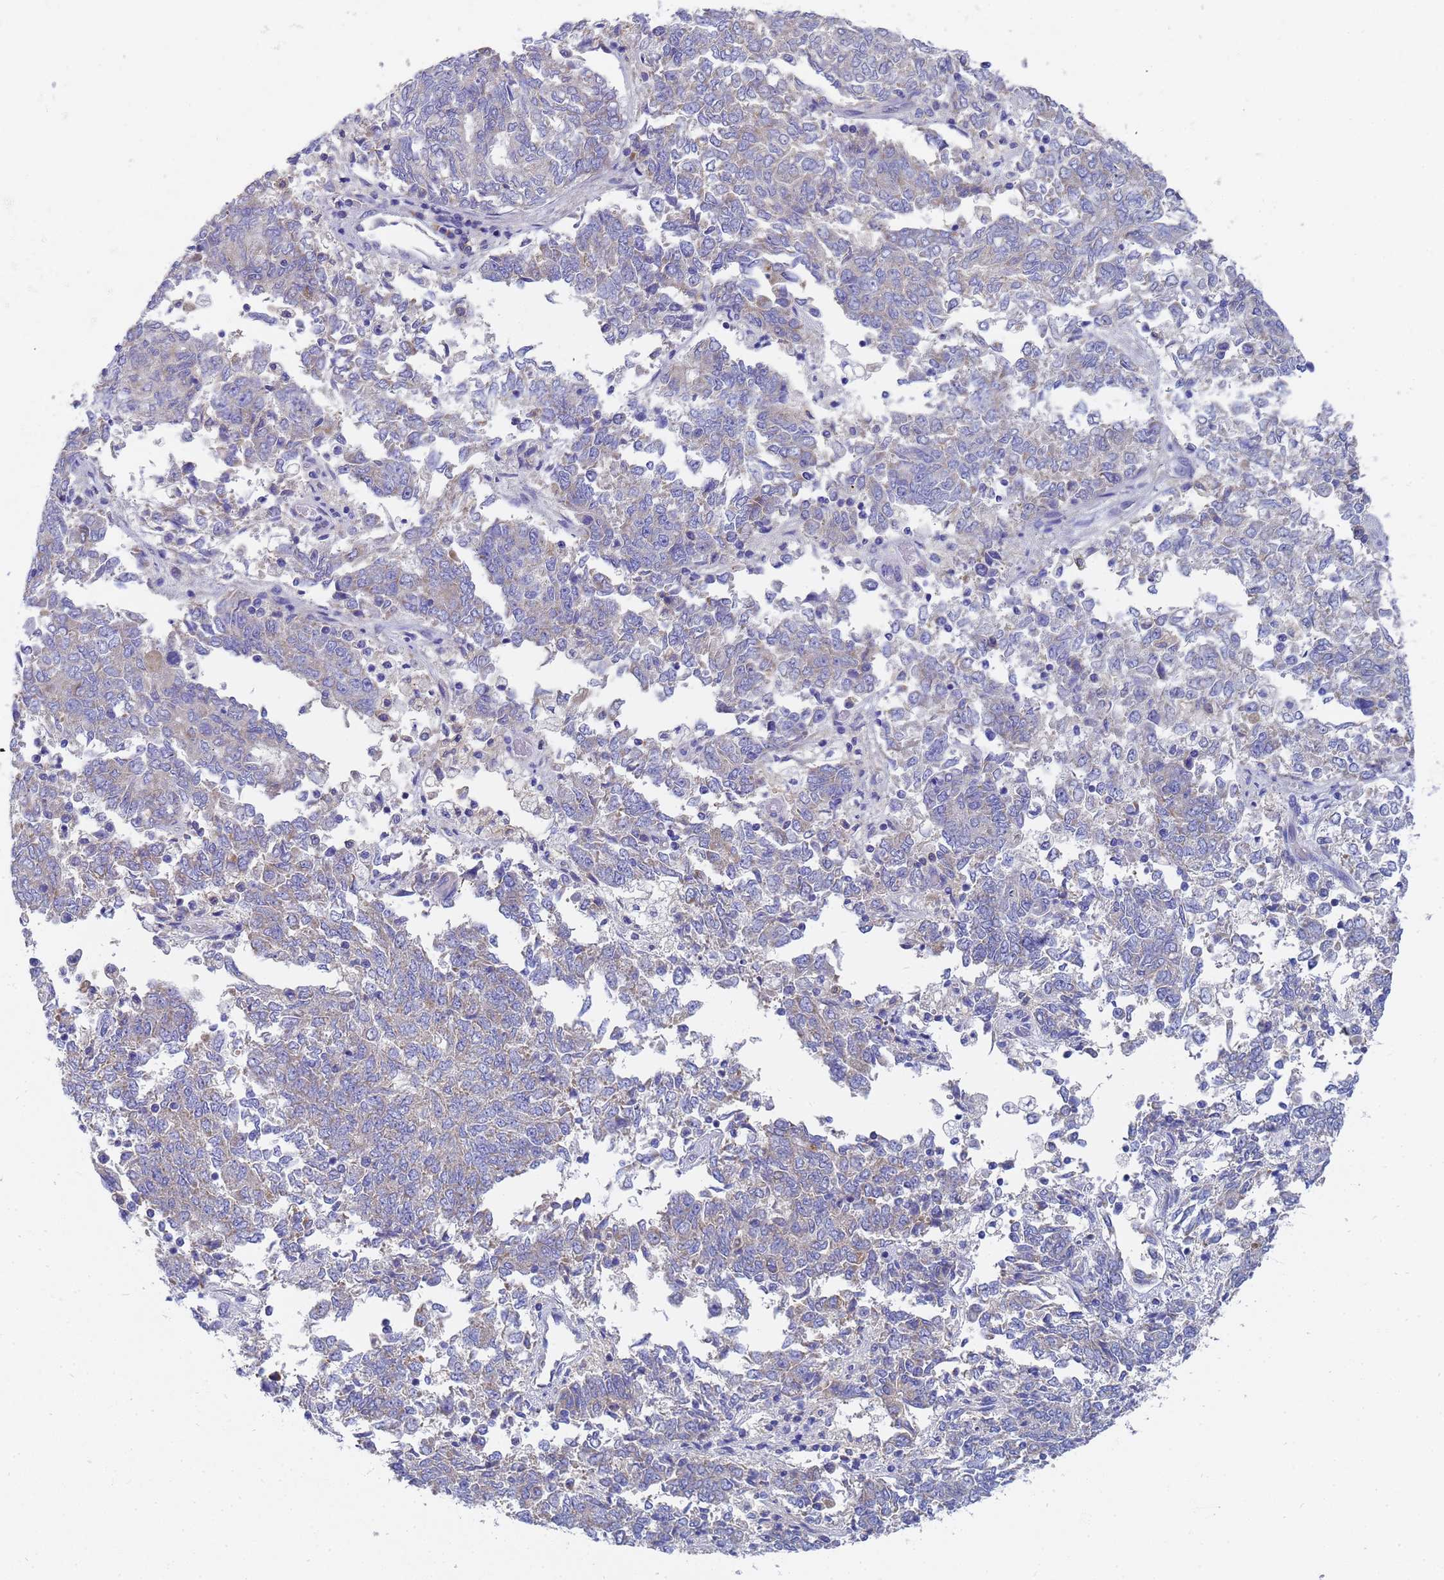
{"staining": {"intensity": "weak", "quantity": "<25%", "location": "cytoplasmic/membranous"}, "tissue": "endometrial cancer", "cell_type": "Tumor cells", "image_type": "cancer", "snomed": [{"axis": "morphology", "description": "Adenocarcinoma, NOS"}, {"axis": "topography", "description": "Endometrium"}], "caption": "Endometrial adenocarcinoma was stained to show a protein in brown. There is no significant staining in tumor cells. Nuclei are stained in blue.", "gene": "TM4SF4", "patient": {"sex": "female", "age": 80}}